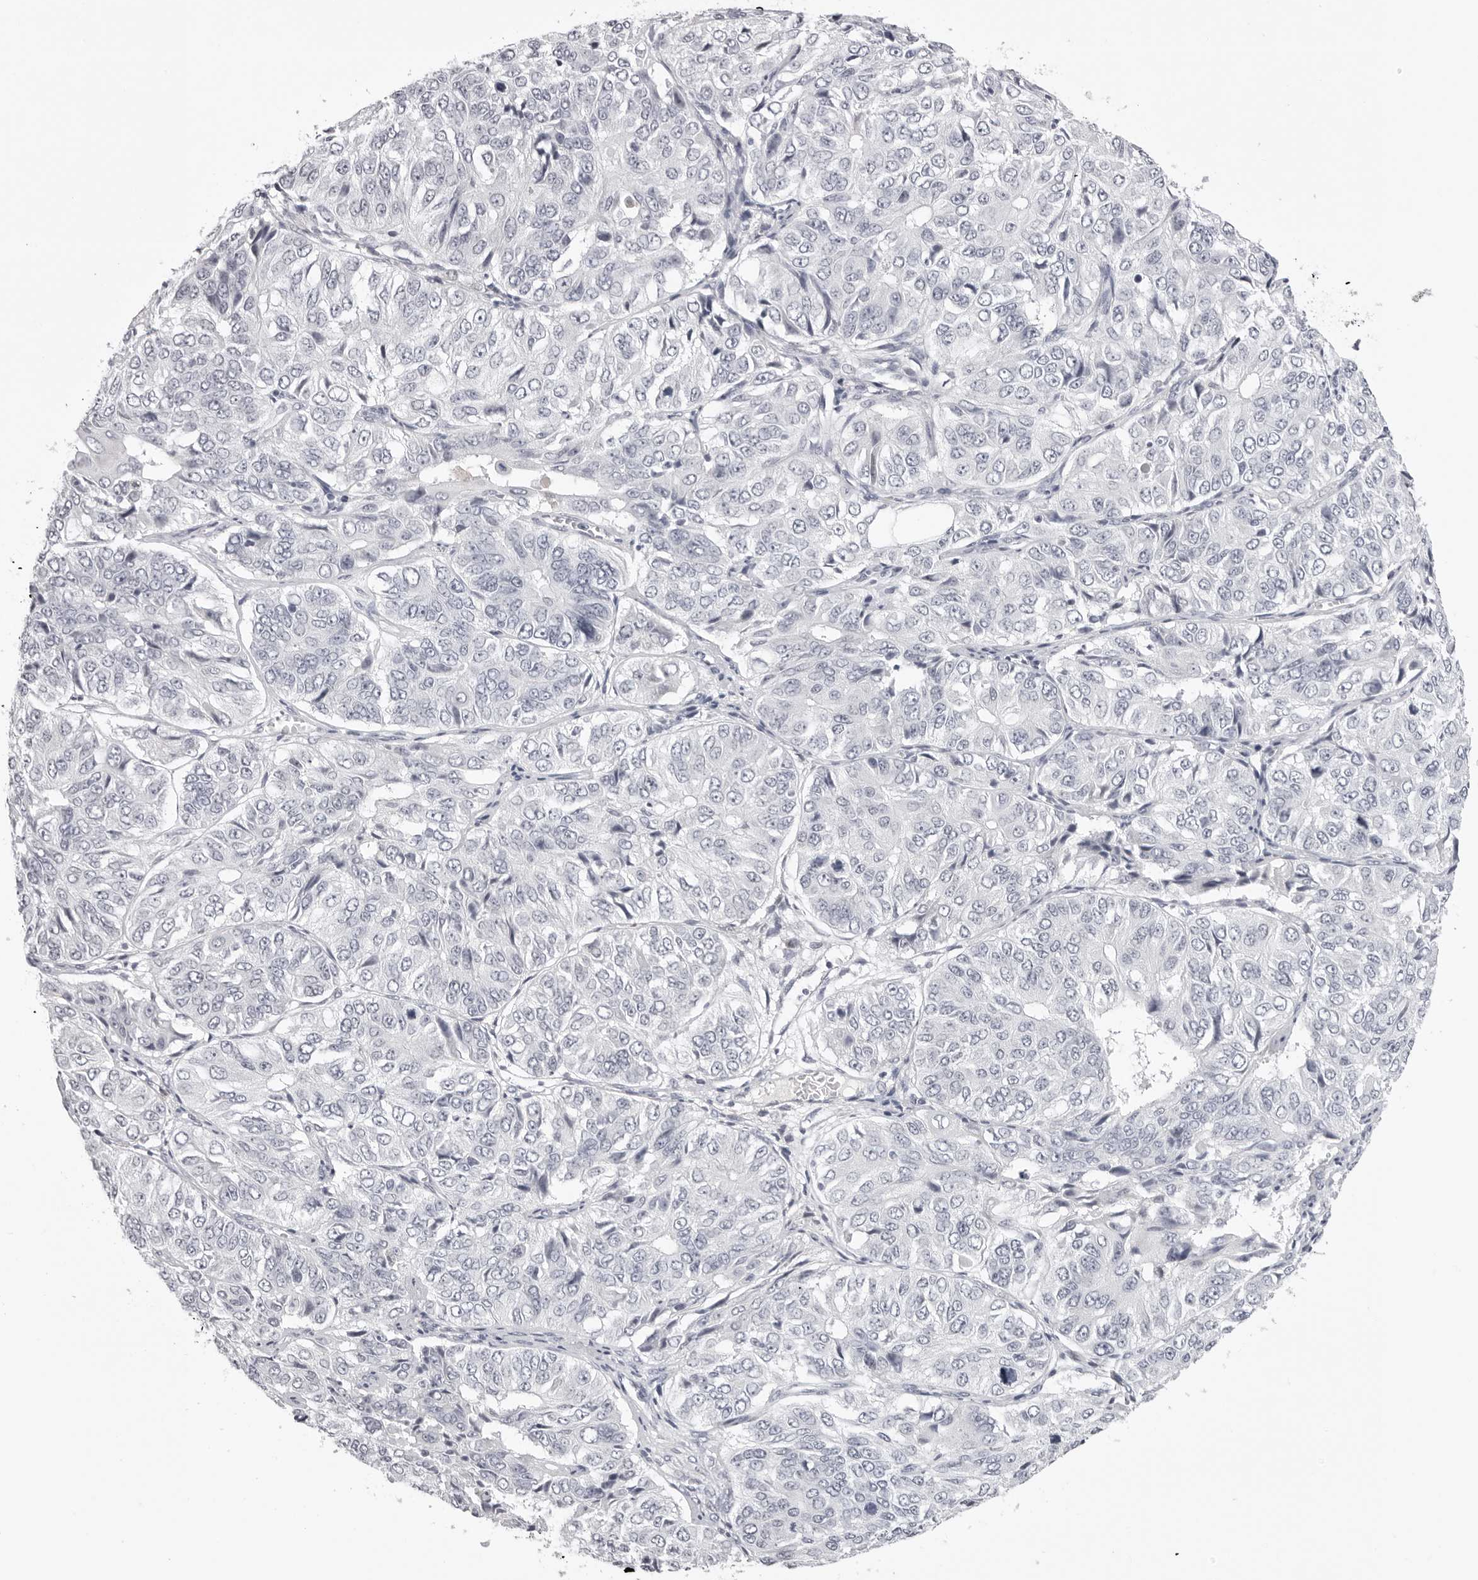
{"staining": {"intensity": "negative", "quantity": "none", "location": "none"}, "tissue": "ovarian cancer", "cell_type": "Tumor cells", "image_type": "cancer", "snomed": [{"axis": "morphology", "description": "Carcinoma, endometroid"}, {"axis": "topography", "description": "Ovary"}], "caption": "IHC micrograph of ovarian cancer stained for a protein (brown), which displays no positivity in tumor cells.", "gene": "SUGCT", "patient": {"sex": "female", "age": 51}}